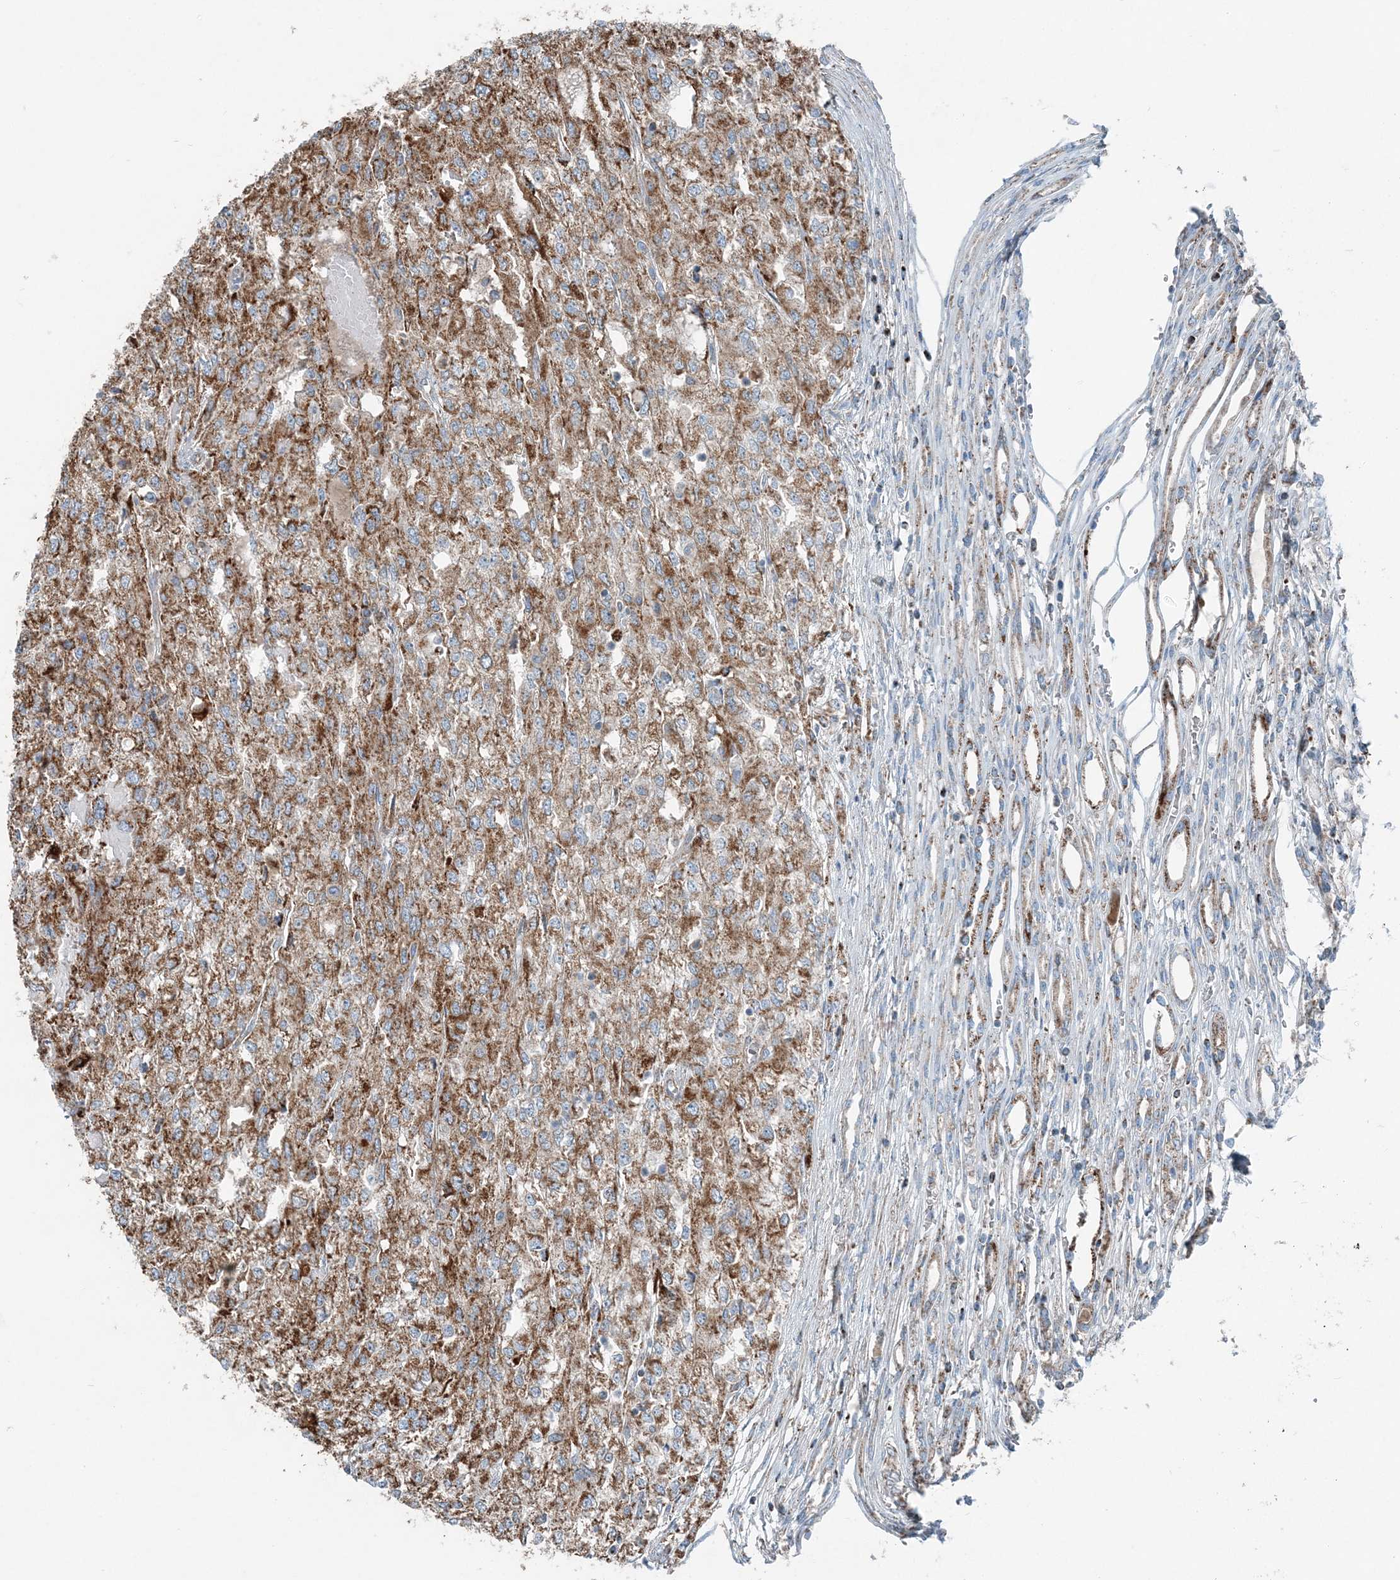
{"staining": {"intensity": "moderate", "quantity": ">75%", "location": "cytoplasmic/membranous"}, "tissue": "renal cancer", "cell_type": "Tumor cells", "image_type": "cancer", "snomed": [{"axis": "morphology", "description": "Adenocarcinoma, NOS"}, {"axis": "topography", "description": "Kidney"}], "caption": "This is an image of immunohistochemistry (IHC) staining of renal adenocarcinoma, which shows moderate positivity in the cytoplasmic/membranous of tumor cells.", "gene": "INTU", "patient": {"sex": "female", "age": 54}}